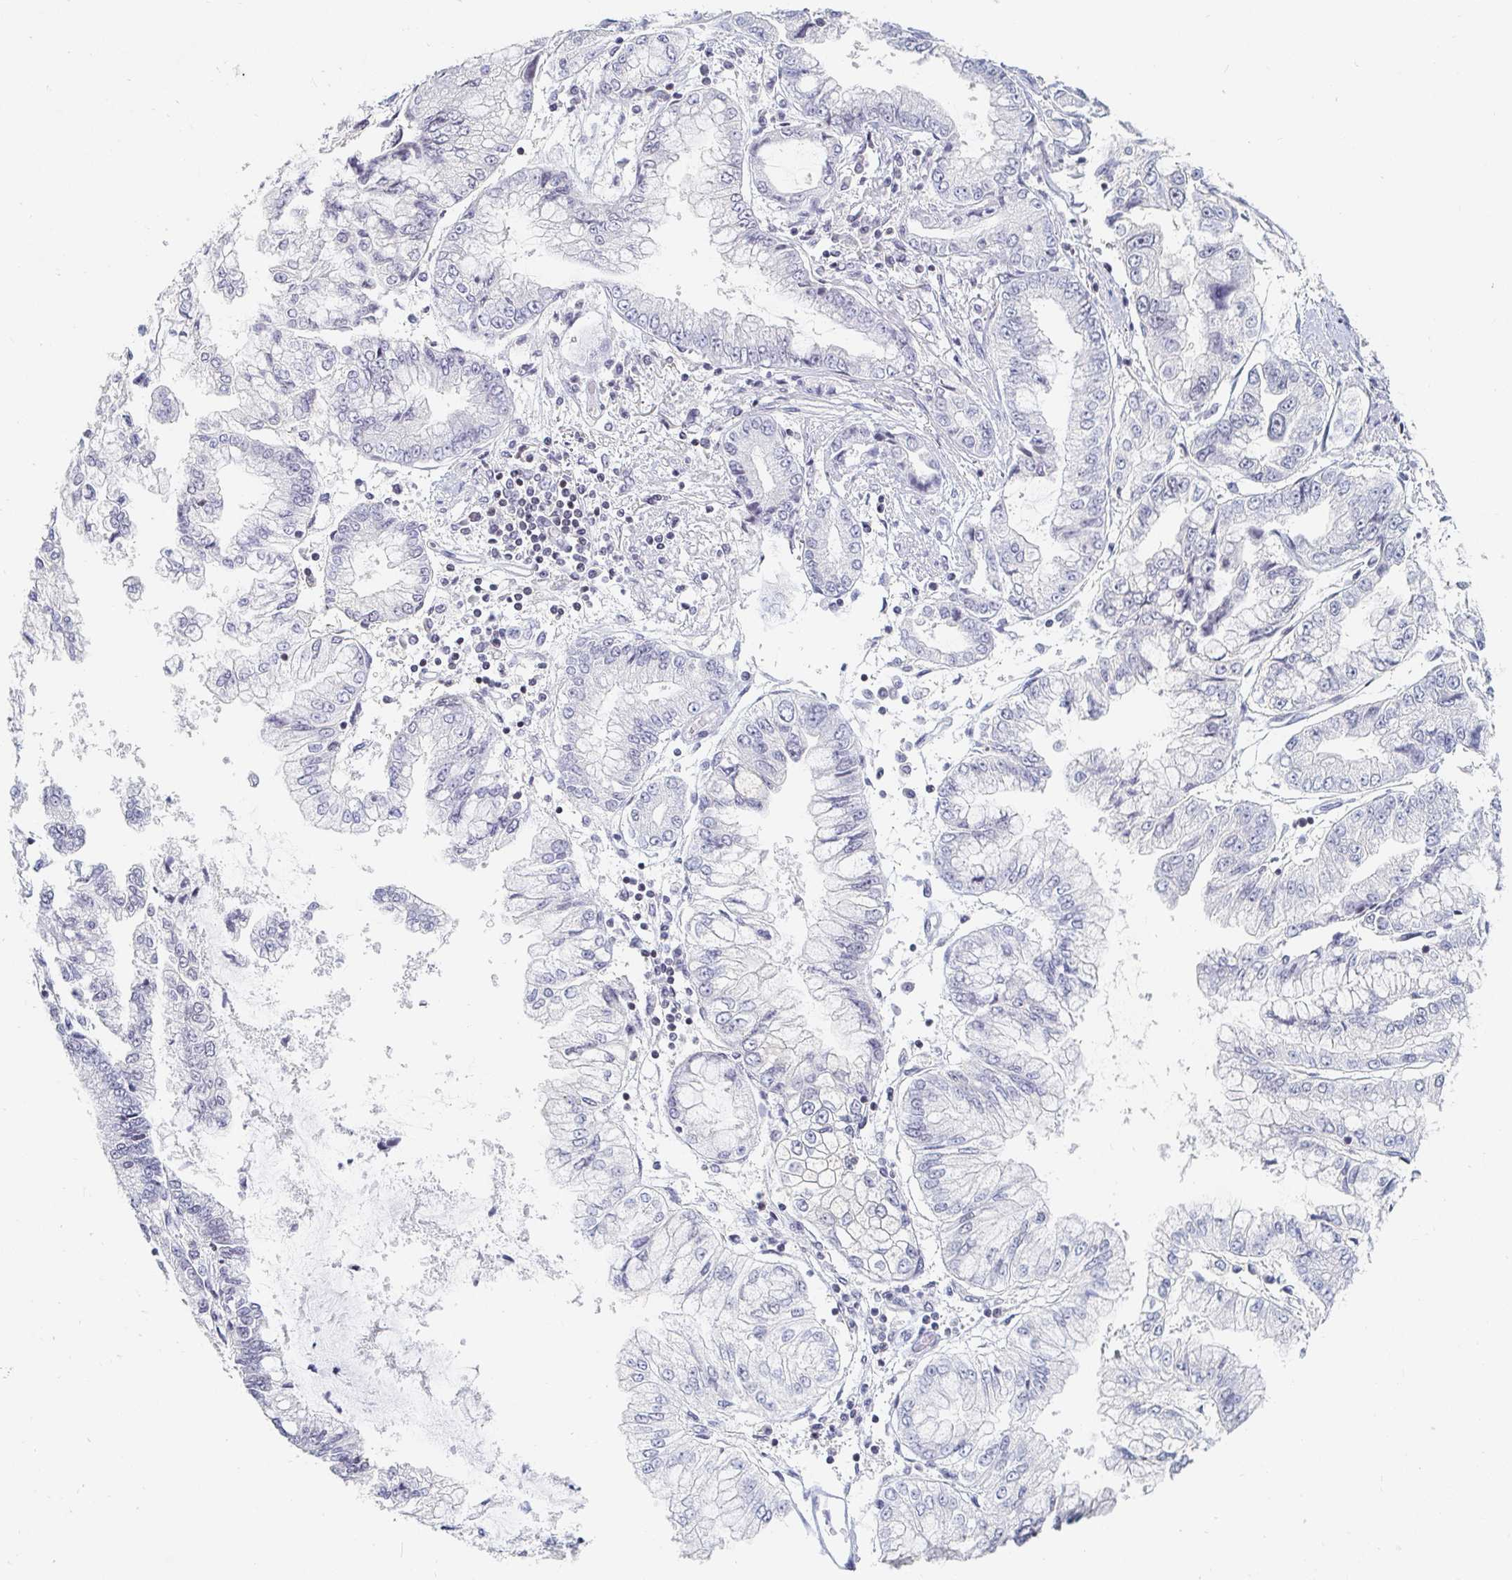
{"staining": {"intensity": "negative", "quantity": "none", "location": "none"}, "tissue": "stomach cancer", "cell_type": "Tumor cells", "image_type": "cancer", "snomed": [{"axis": "morphology", "description": "Adenocarcinoma, NOS"}, {"axis": "topography", "description": "Stomach, upper"}], "caption": "Immunohistochemistry image of neoplastic tissue: human adenocarcinoma (stomach) stained with DAB (3,3'-diaminobenzidine) reveals no significant protein positivity in tumor cells.", "gene": "NME9", "patient": {"sex": "female", "age": 74}}